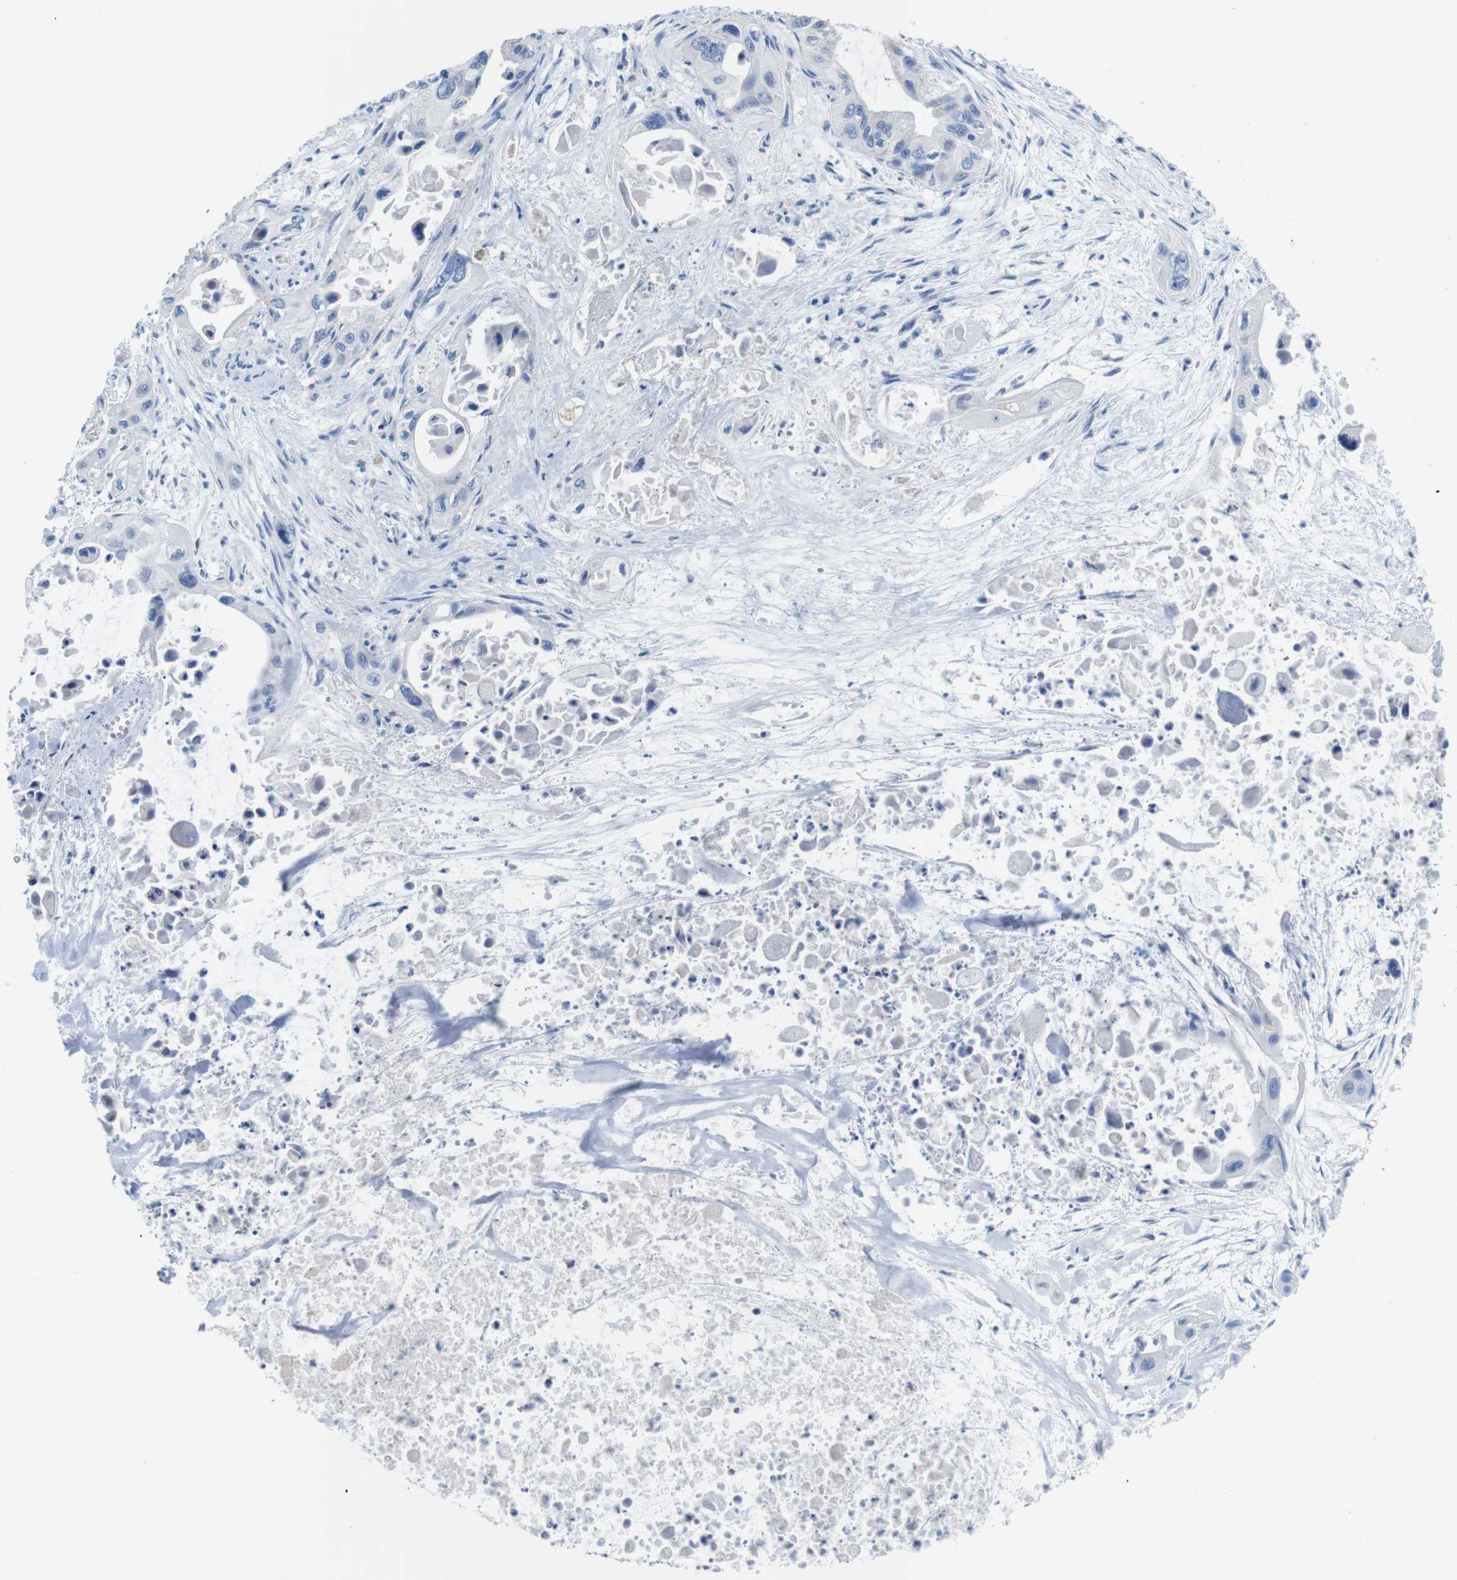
{"staining": {"intensity": "negative", "quantity": "none", "location": "none"}, "tissue": "pancreatic cancer", "cell_type": "Tumor cells", "image_type": "cancer", "snomed": [{"axis": "morphology", "description": "Adenocarcinoma, NOS"}, {"axis": "topography", "description": "Pancreas"}], "caption": "The image exhibits no significant expression in tumor cells of adenocarcinoma (pancreatic). (Brightfield microscopy of DAB immunohistochemistry at high magnification).", "gene": "IGSF8", "patient": {"sex": "male", "age": 73}}